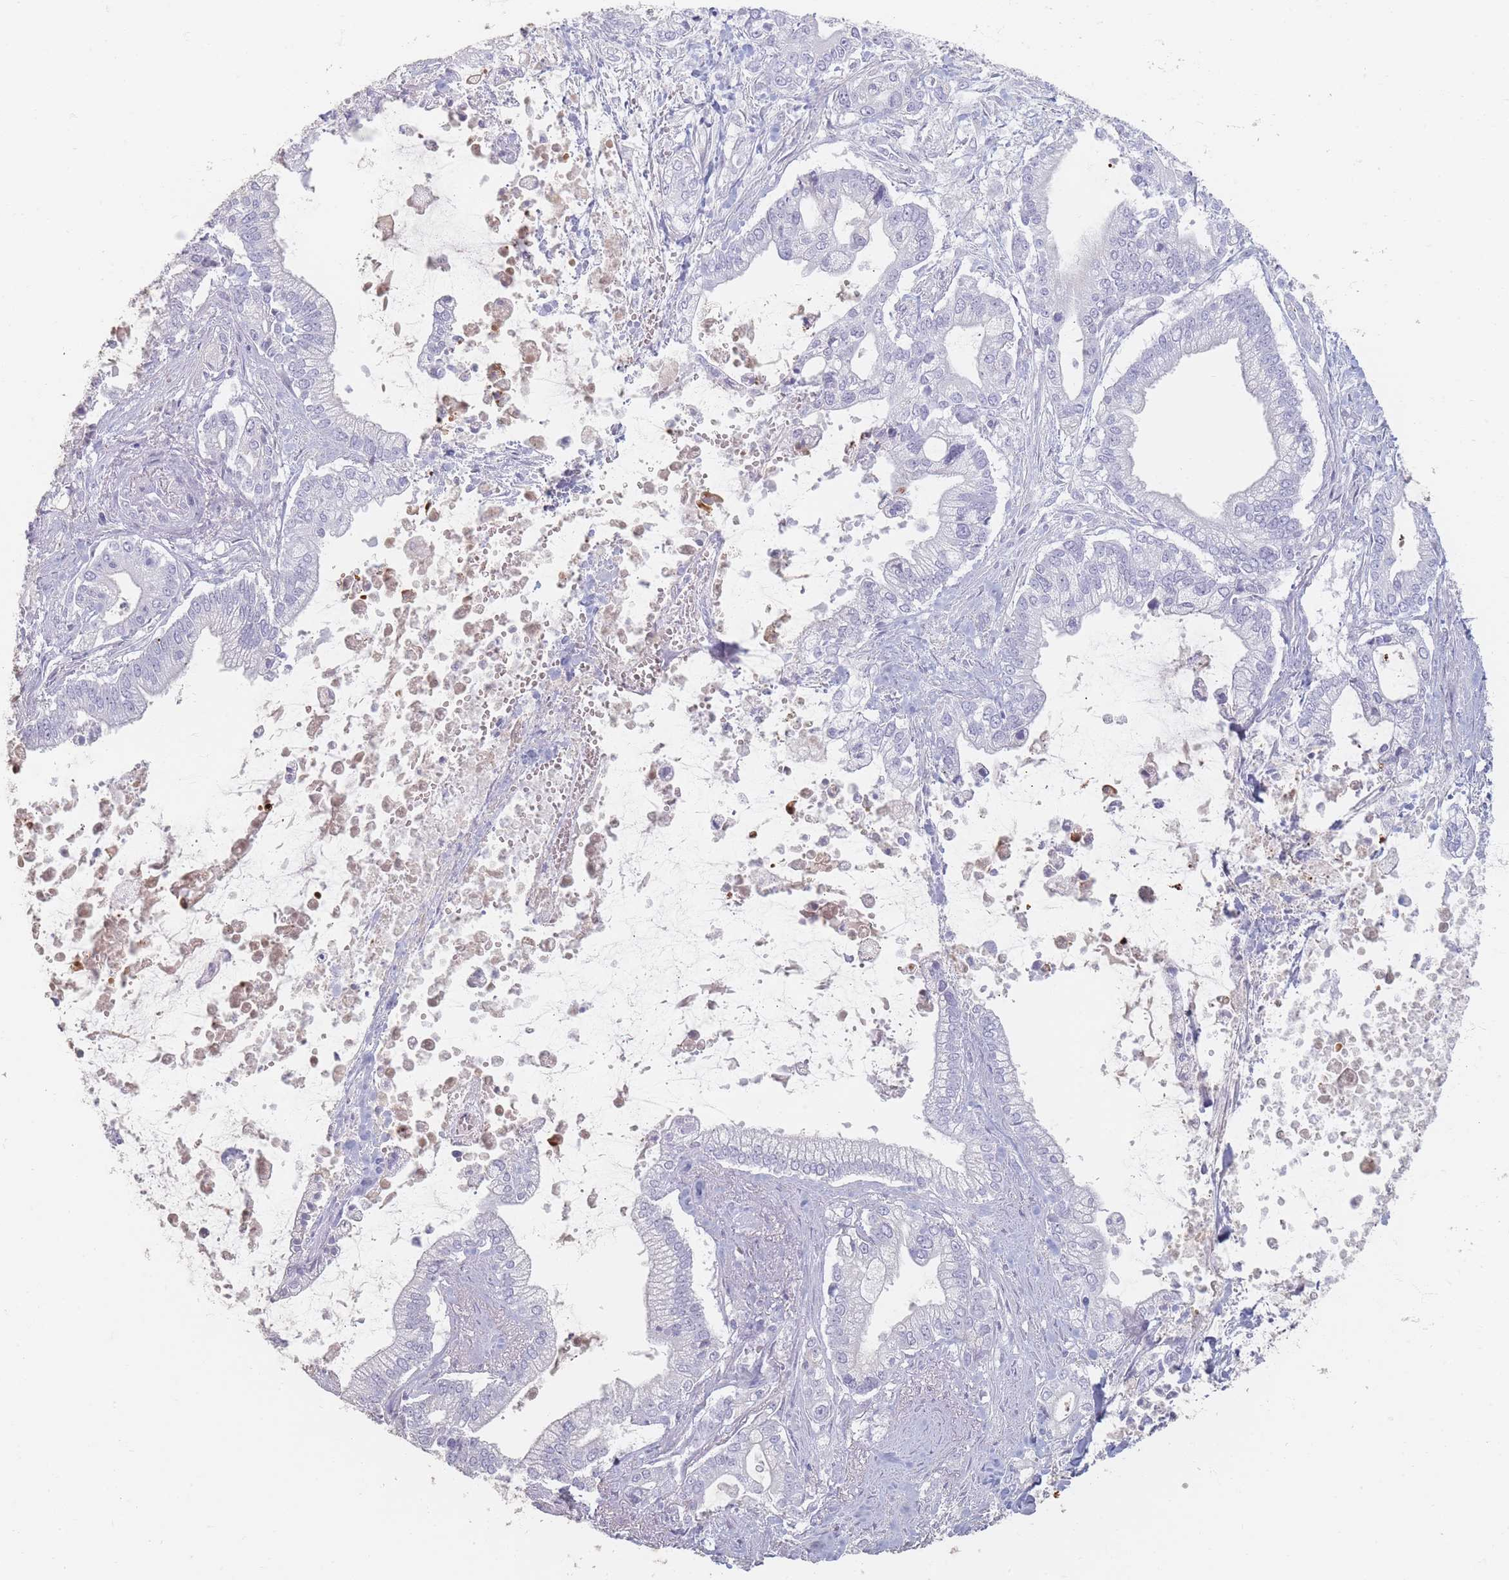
{"staining": {"intensity": "negative", "quantity": "none", "location": "none"}, "tissue": "pancreatic cancer", "cell_type": "Tumor cells", "image_type": "cancer", "snomed": [{"axis": "morphology", "description": "Adenocarcinoma, NOS"}, {"axis": "topography", "description": "Pancreas"}], "caption": "Photomicrograph shows no significant protein expression in tumor cells of pancreatic cancer.", "gene": "HELZ2", "patient": {"sex": "male", "age": 69}}